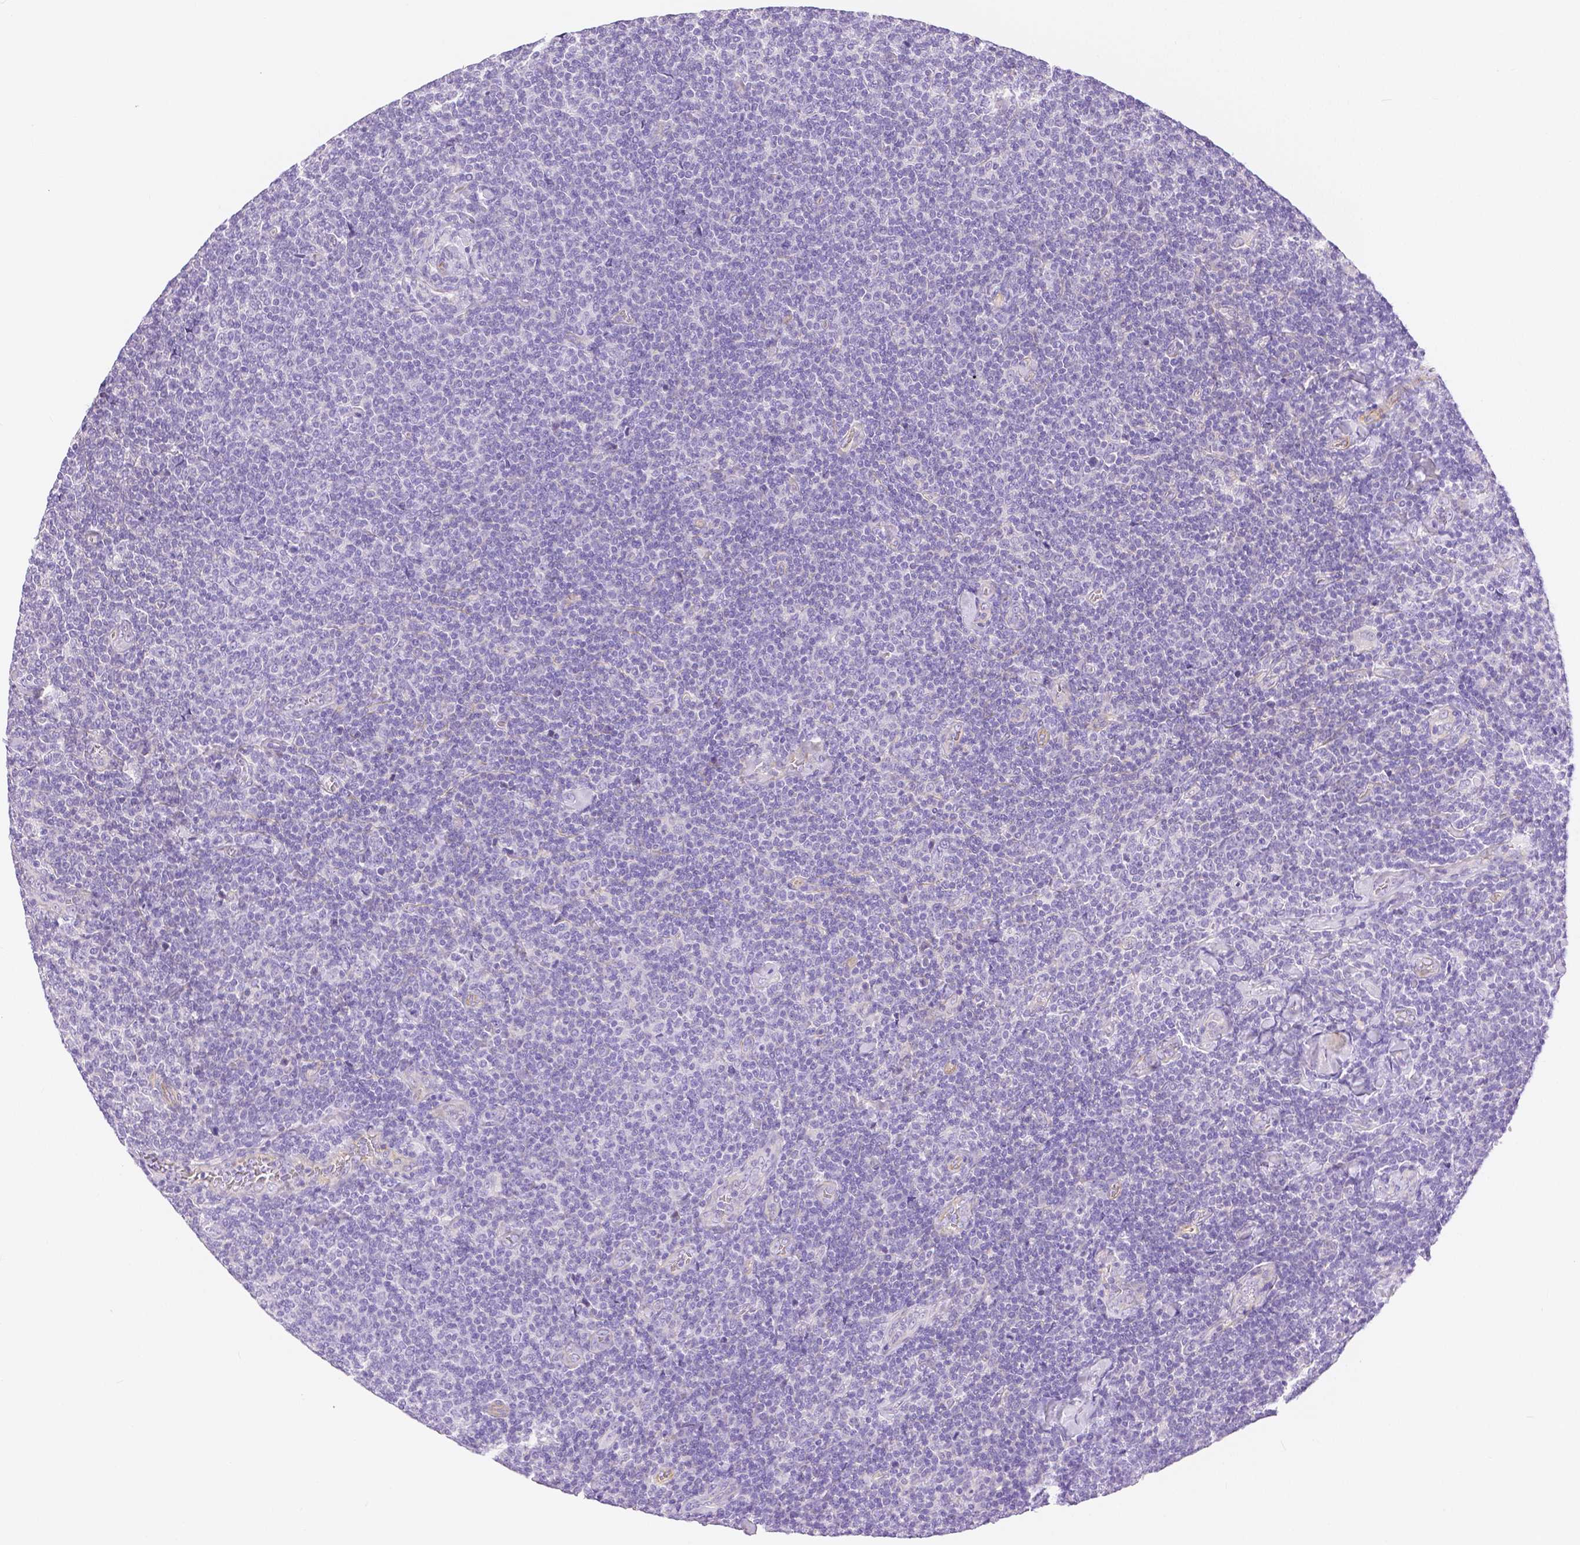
{"staining": {"intensity": "negative", "quantity": "none", "location": "none"}, "tissue": "lymphoma", "cell_type": "Tumor cells", "image_type": "cancer", "snomed": [{"axis": "morphology", "description": "Malignant lymphoma, non-Hodgkin's type, Low grade"}, {"axis": "topography", "description": "Lymph node"}], "caption": "There is no significant staining in tumor cells of lymphoma.", "gene": "SLC27A5", "patient": {"sex": "male", "age": 52}}